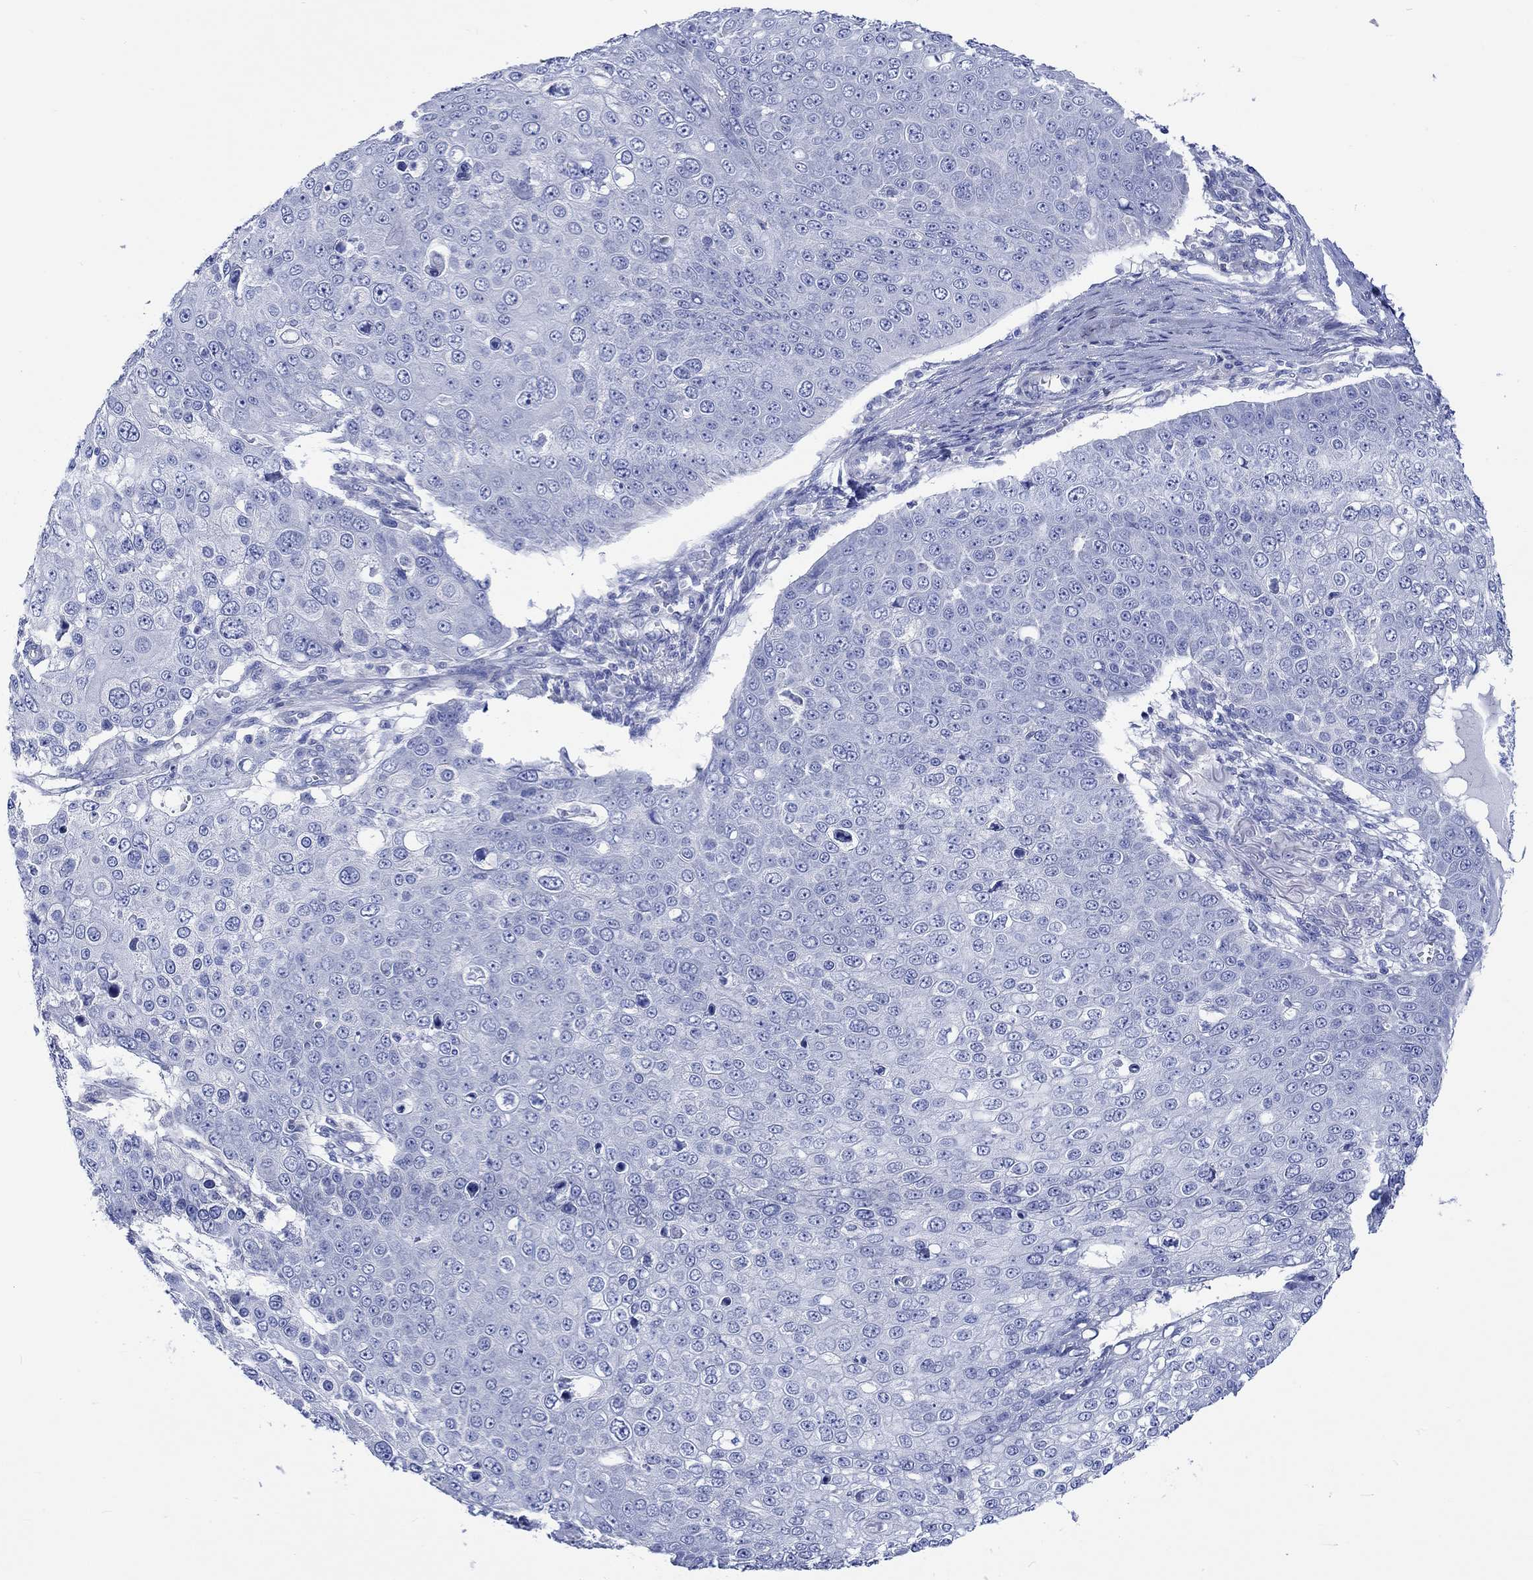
{"staining": {"intensity": "negative", "quantity": "none", "location": "none"}, "tissue": "skin cancer", "cell_type": "Tumor cells", "image_type": "cancer", "snomed": [{"axis": "morphology", "description": "Squamous cell carcinoma, NOS"}, {"axis": "topography", "description": "Skin"}], "caption": "Tumor cells are negative for protein expression in human skin squamous cell carcinoma.", "gene": "CPLX2", "patient": {"sex": "male", "age": 71}}